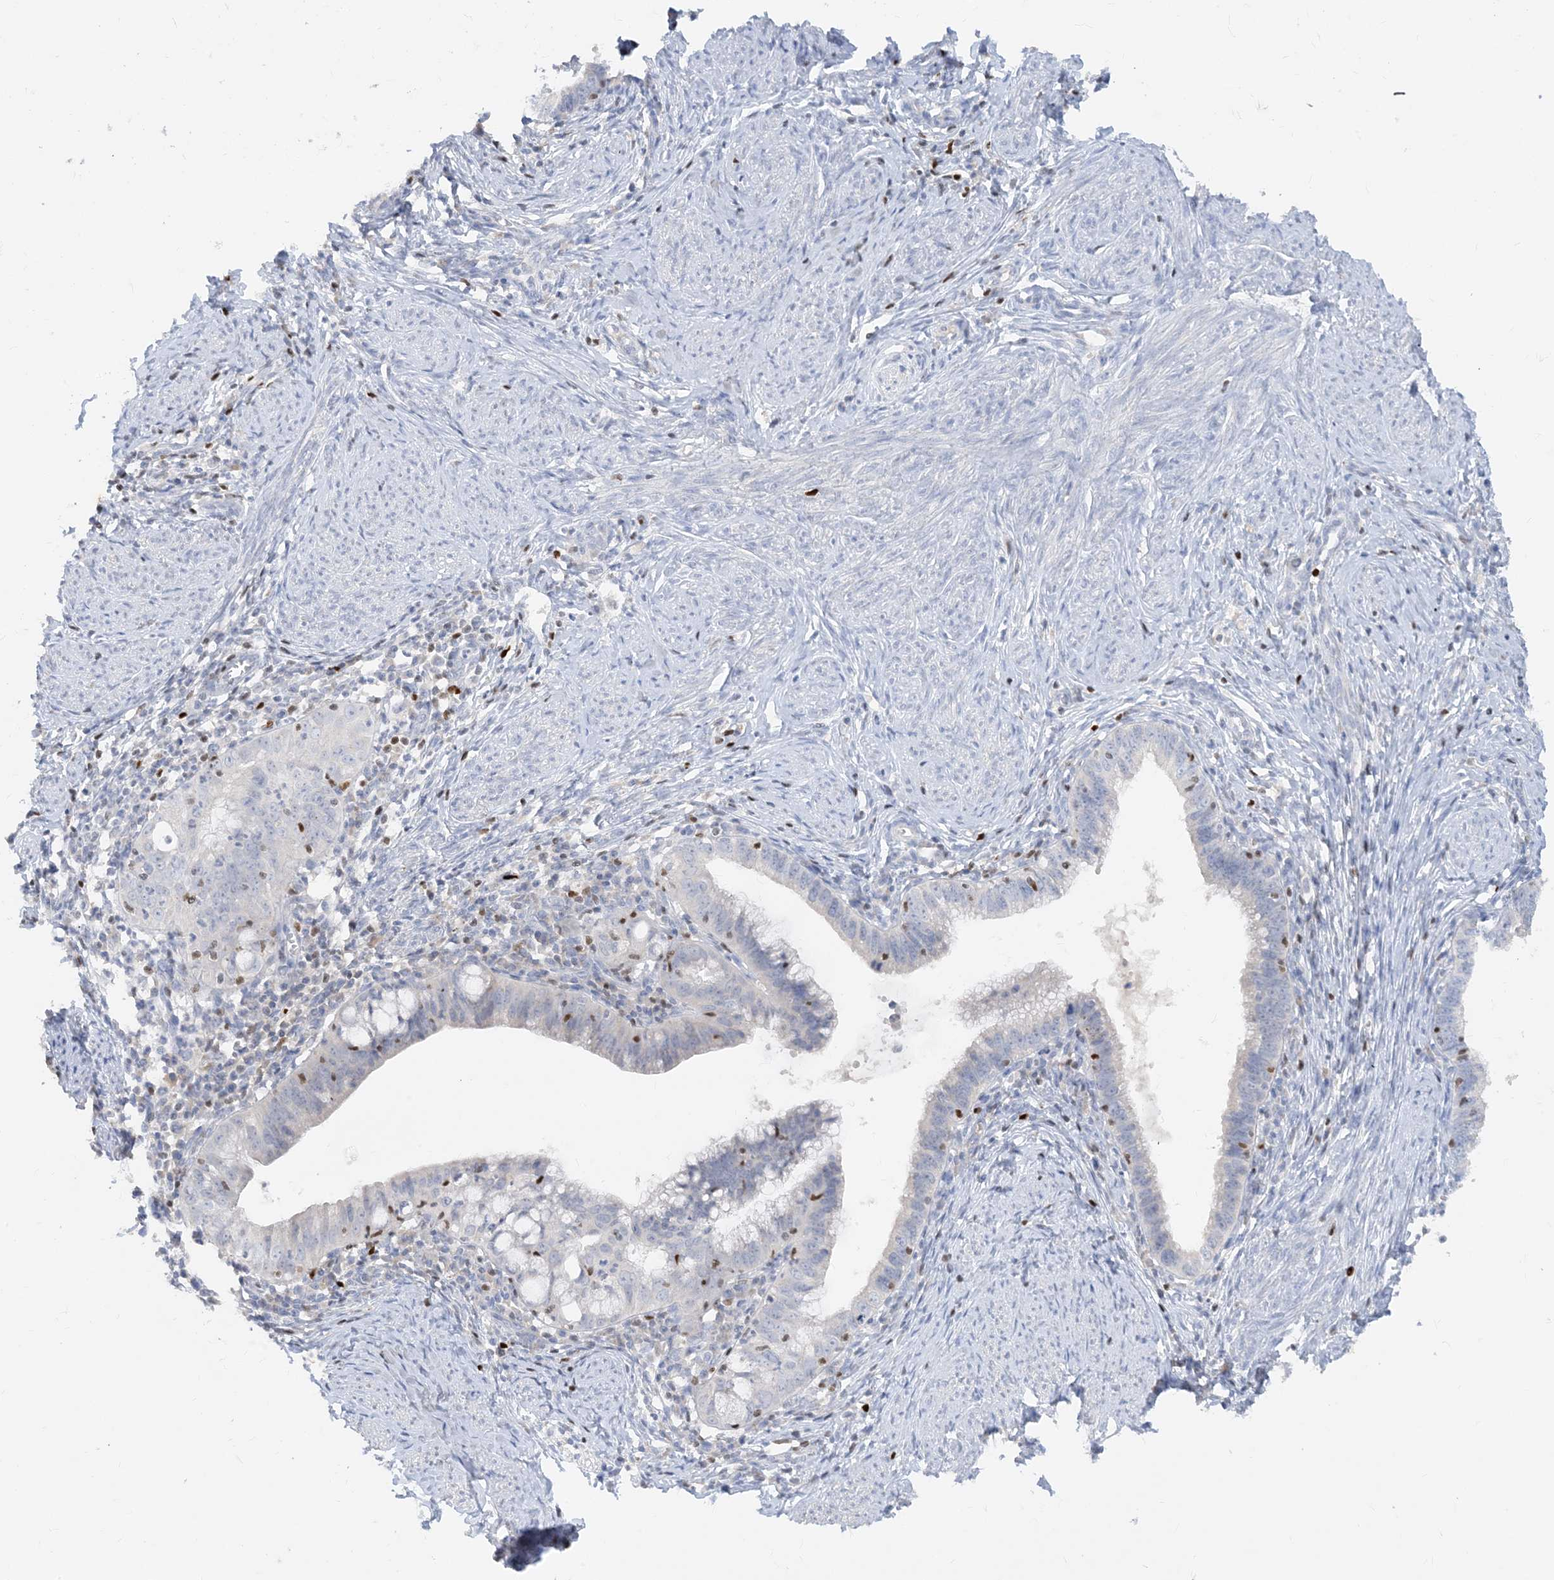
{"staining": {"intensity": "negative", "quantity": "none", "location": "none"}, "tissue": "cervical cancer", "cell_type": "Tumor cells", "image_type": "cancer", "snomed": [{"axis": "morphology", "description": "Adenocarcinoma, NOS"}, {"axis": "topography", "description": "Cervix"}], "caption": "A micrograph of adenocarcinoma (cervical) stained for a protein displays no brown staining in tumor cells.", "gene": "TBX21", "patient": {"sex": "female", "age": 36}}